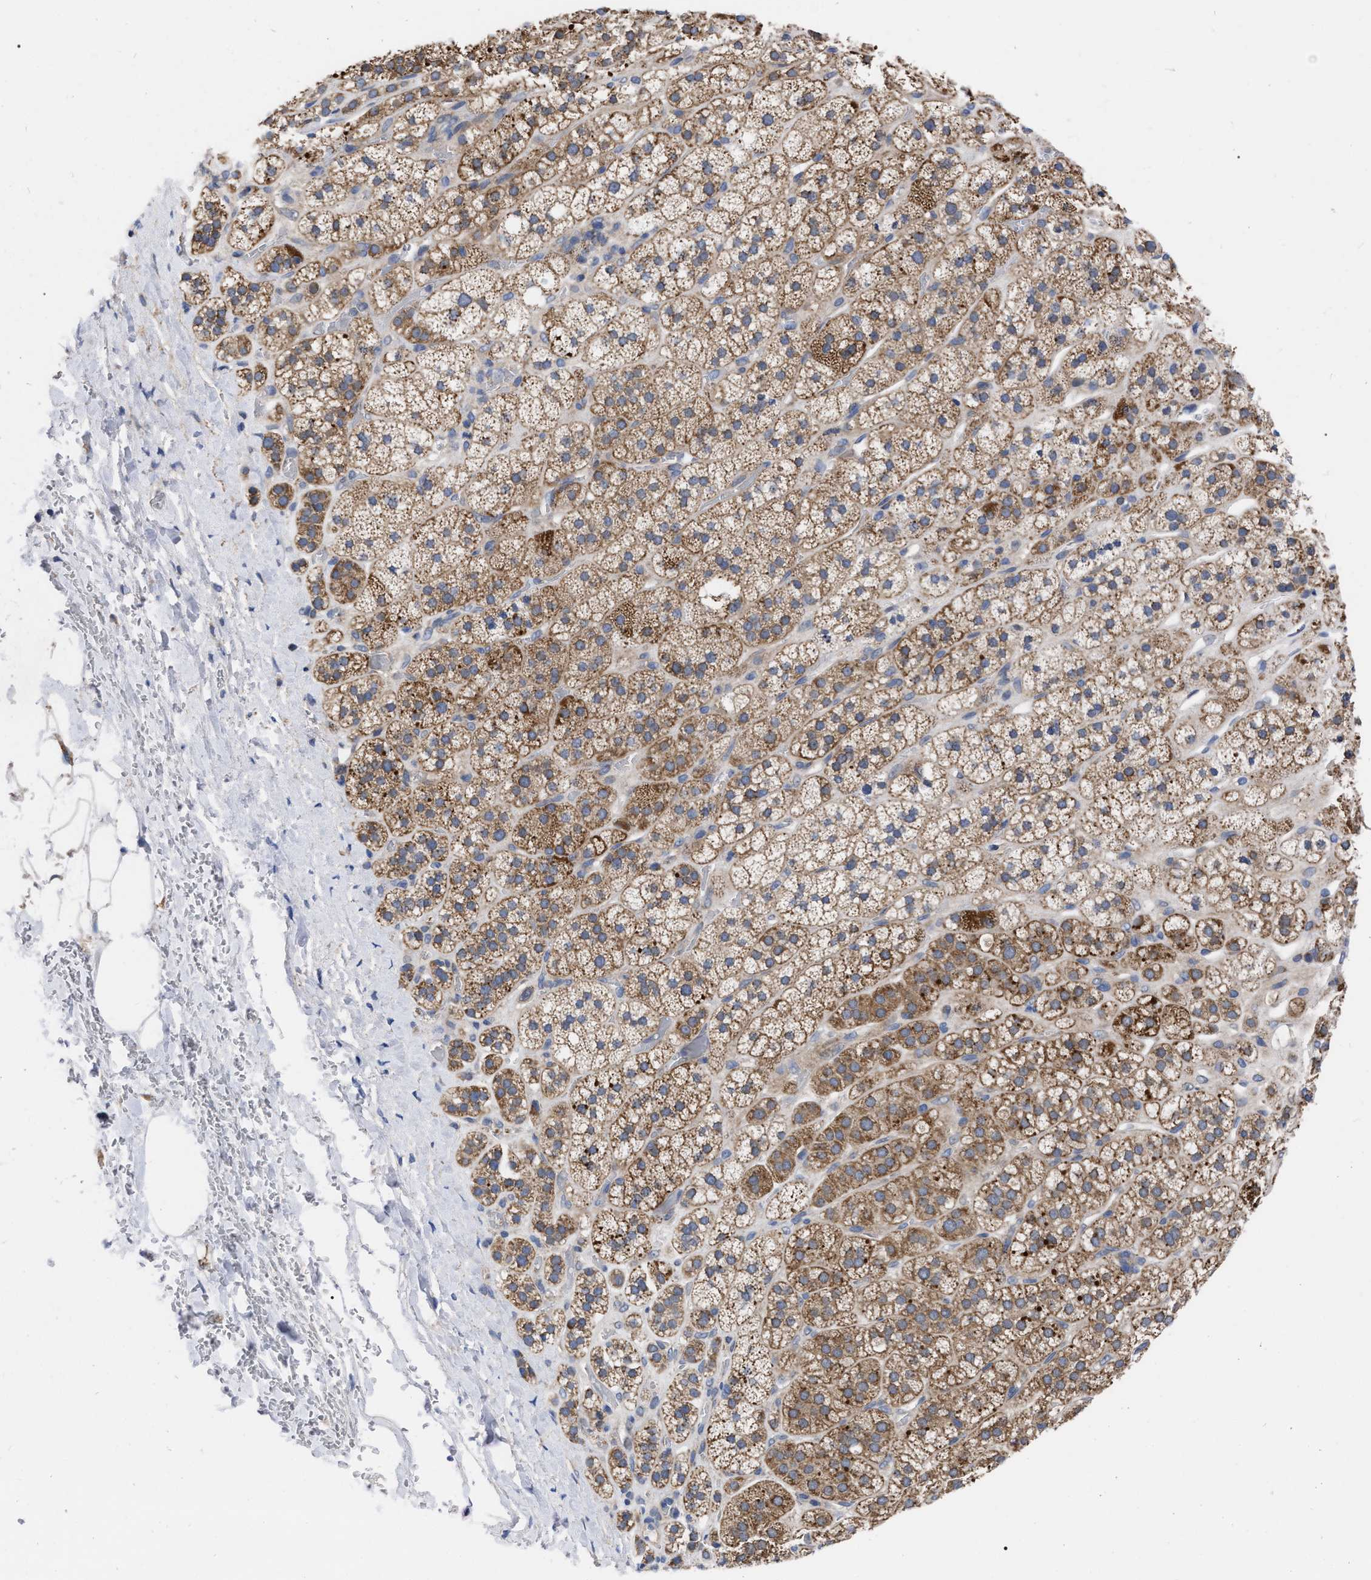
{"staining": {"intensity": "moderate", "quantity": ">75%", "location": "cytoplasmic/membranous"}, "tissue": "adrenal gland", "cell_type": "Glandular cells", "image_type": "normal", "snomed": [{"axis": "morphology", "description": "Normal tissue, NOS"}, {"axis": "topography", "description": "Adrenal gland"}], "caption": "The immunohistochemical stain highlights moderate cytoplasmic/membranous expression in glandular cells of normal adrenal gland.", "gene": "CDKN2C", "patient": {"sex": "male", "age": 56}}